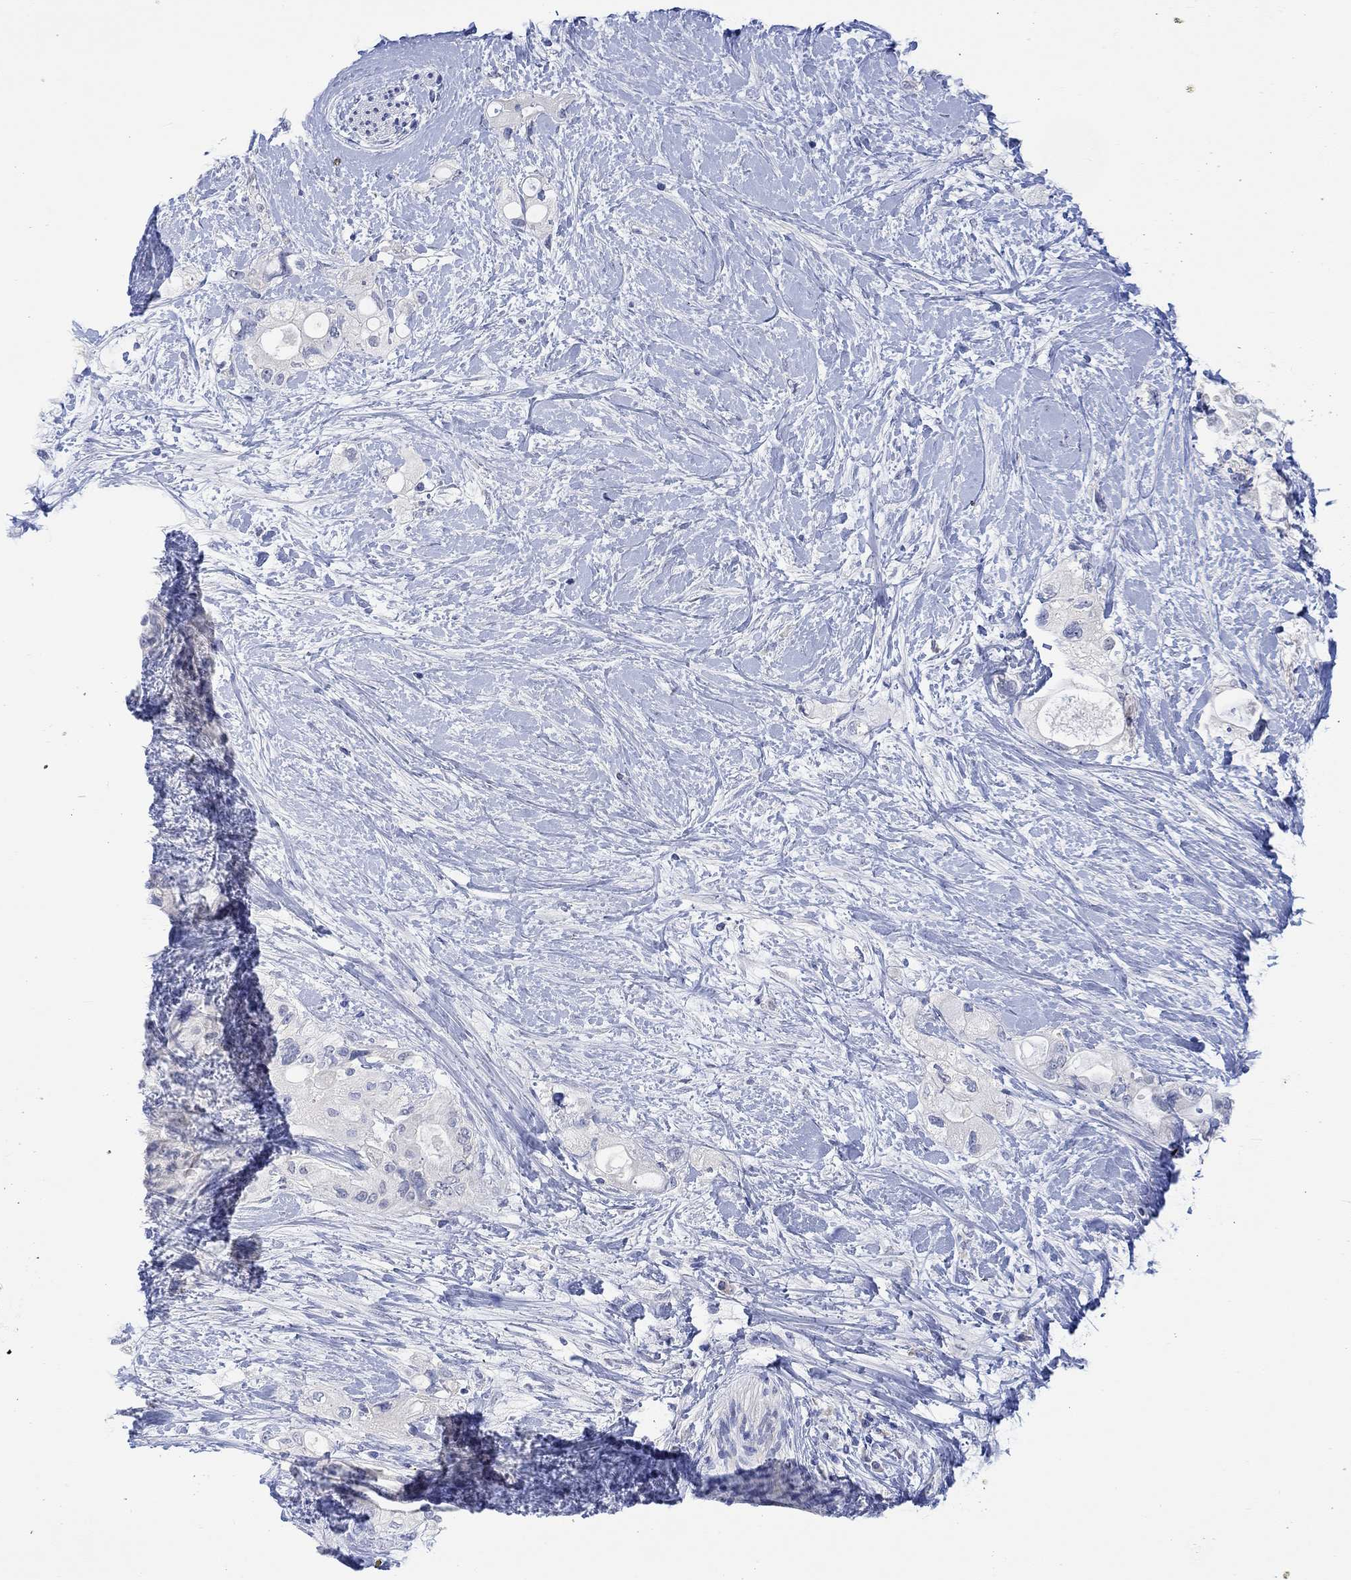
{"staining": {"intensity": "negative", "quantity": "none", "location": "none"}, "tissue": "pancreatic cancer", "cell_type": "Tumor cells", "image_type": "cancer", "snomed": [{"axis": "morphology", "description": "Adenocarcinoma, NOS"}, {"axis": "topography", "description": "Pancreas"}], "caption": "Pancreatic cancer (adenocarcinoma) stained for a protein using IHC shows no positivity tumor cells.", "gene": "DLK1", "patient": {"sex": "female", "age": 56}}